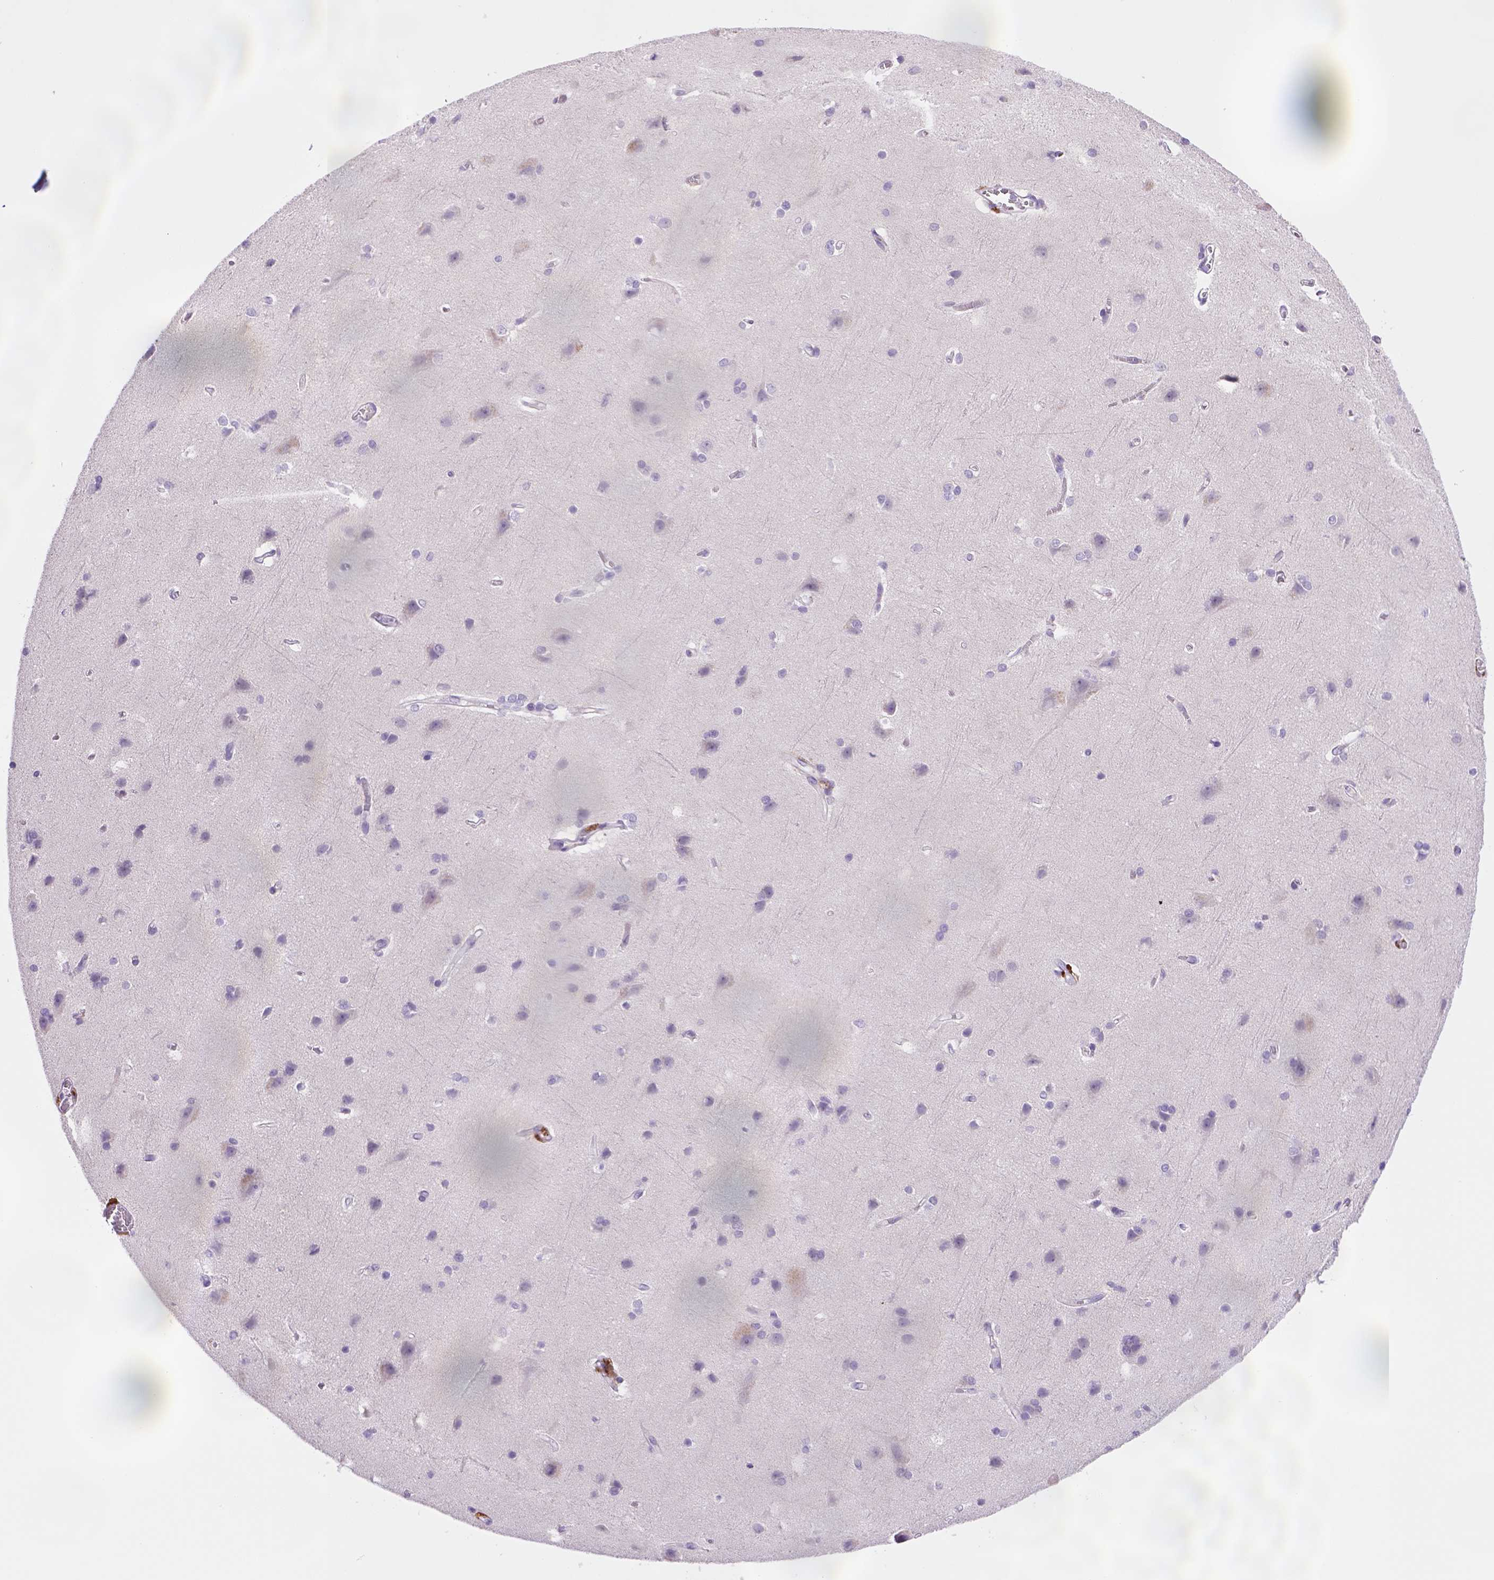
{"staining": {"intensity": "negative", "quantity": "none", "location": "none"}, "tissue": "cerebral cortex", "cell_type": "Endothelial cells", "image_type": "normal", "snomed": [{"axis": "morphology", "description": "Normal tissue, NOS"}, {"axis": "topography", "description": "Cerebral cortex"}], "caption": "The image demonstrates no significant expression in endothelial cells of cerebral cortex.", "gene": "CD14", "patient": {"sex": "male", "age": 37}}